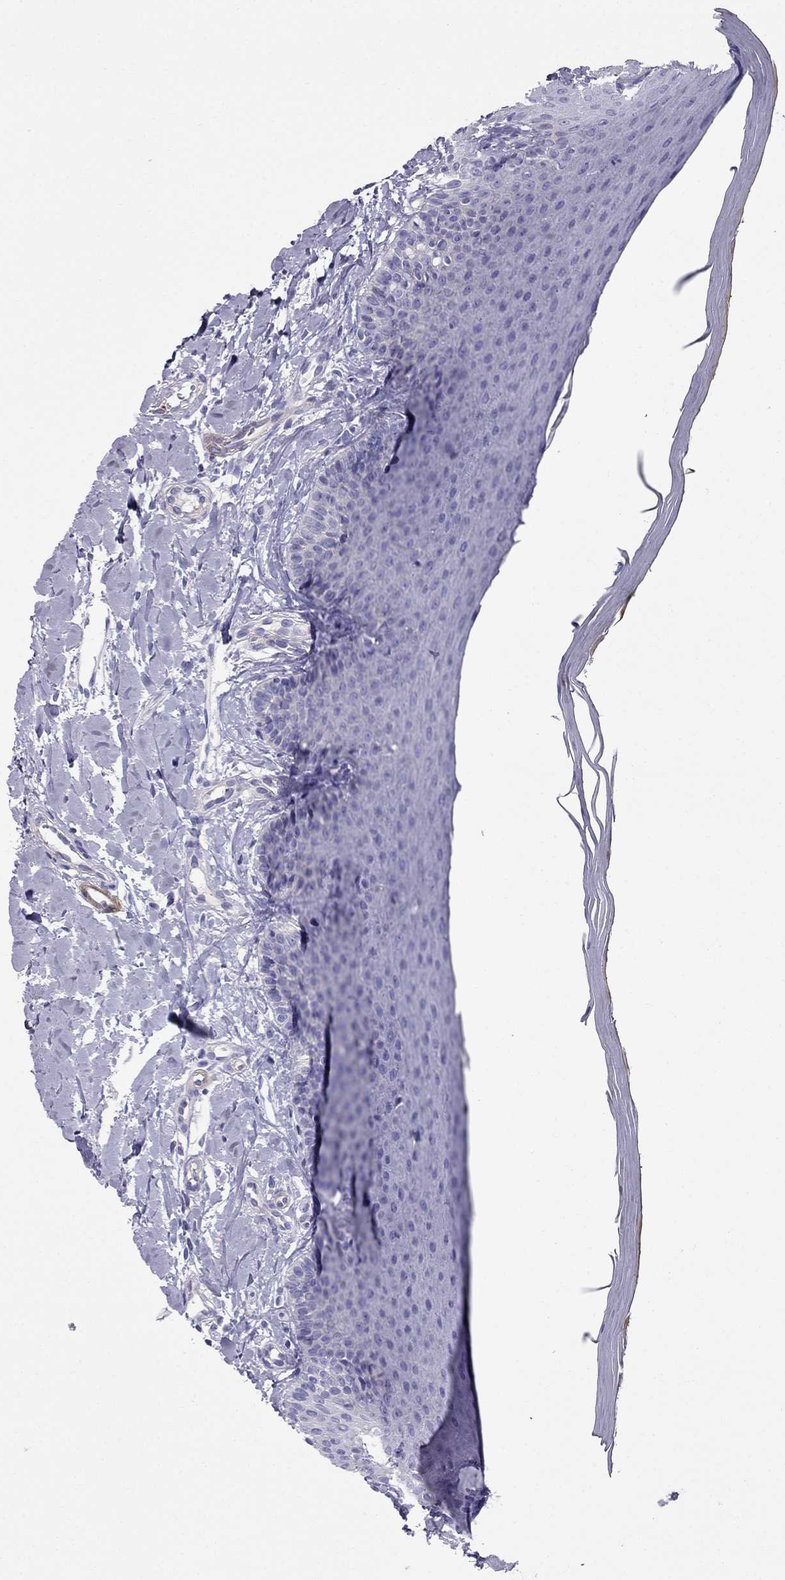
{"staining": {"intensity": "negative", "quantity": "none", "location": "none"}, "tissue": "oral mucosa", "cell_type": "Squamous epithelial cells", "image_type": "normal", "snomed": [{"axis": "morphology", "description": "Normal tissue, NOS"}, {"axis": "topography", "description": "Oral tissue"}], "caption": "DAB immunohistochemical staining of benign human oral mucosa exhibits no significant positivity in squamous epithelial cells.", "gene": "GPR50", "patient": {"sex": "female", "age": 43}}